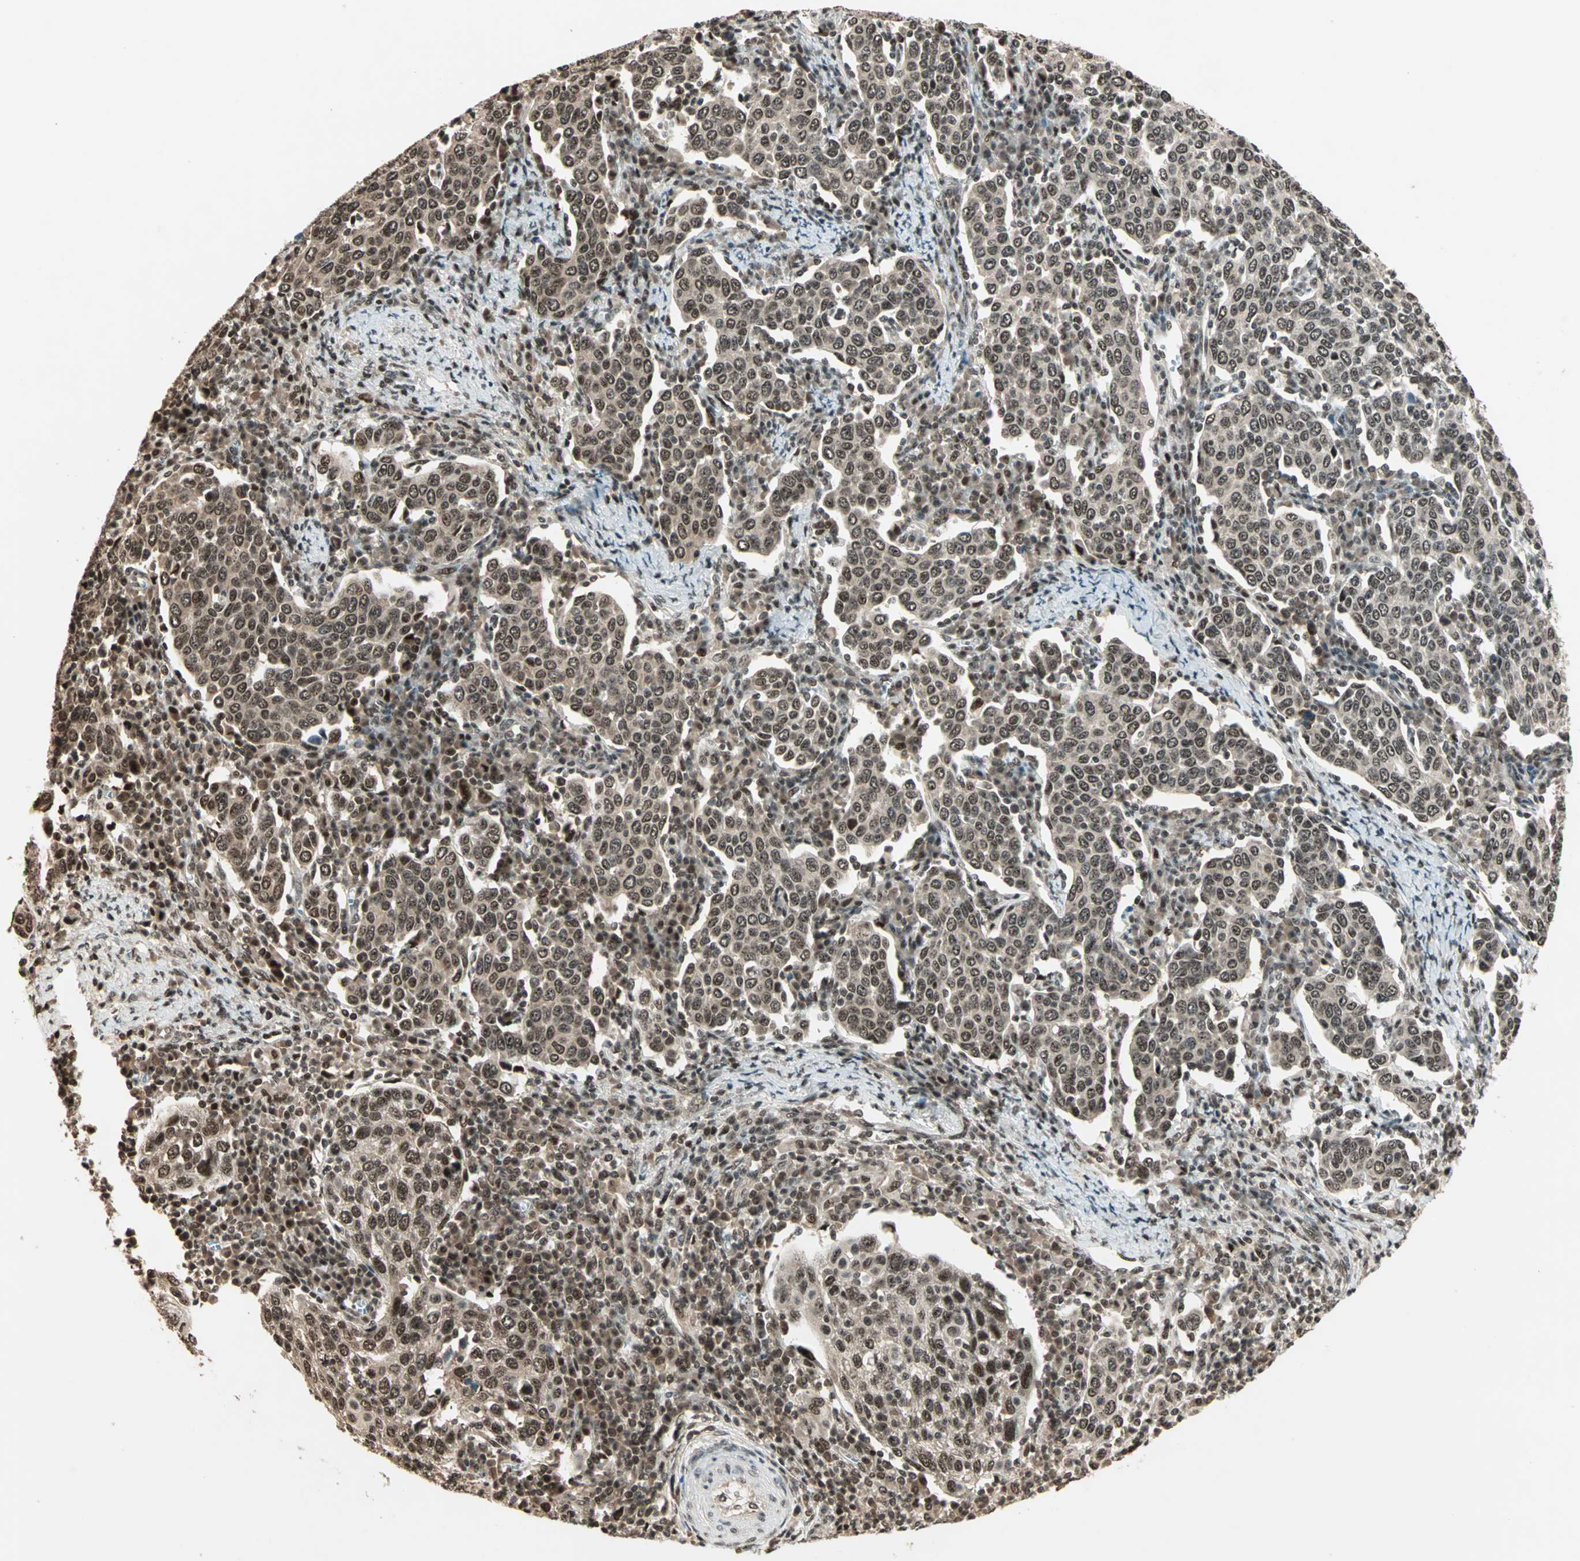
{"staining": {"intensity": "moderate", "quantity": ">75%", "location": "cytoplasmic/membranous,nuclear"}, "tissue": "cervical cancer", "cell_type": "Tumor cells", "image_type": "cancer", "snomed": [{"axis": "morphology", "description": "Squamous cell carcinoma, NOS"}, {"axis": "topography", "description": "Cervix"}], "caption": "This micrograph shows immunohistochemistry staining of human cervical cancer (squamous cell carcinoma), with medium moderate cytoplasmic/membranous and nuclear expression in about >75% of tumor cells.", "gene": "ZNF44", "patient": {"sex": "female", "age": 40}}